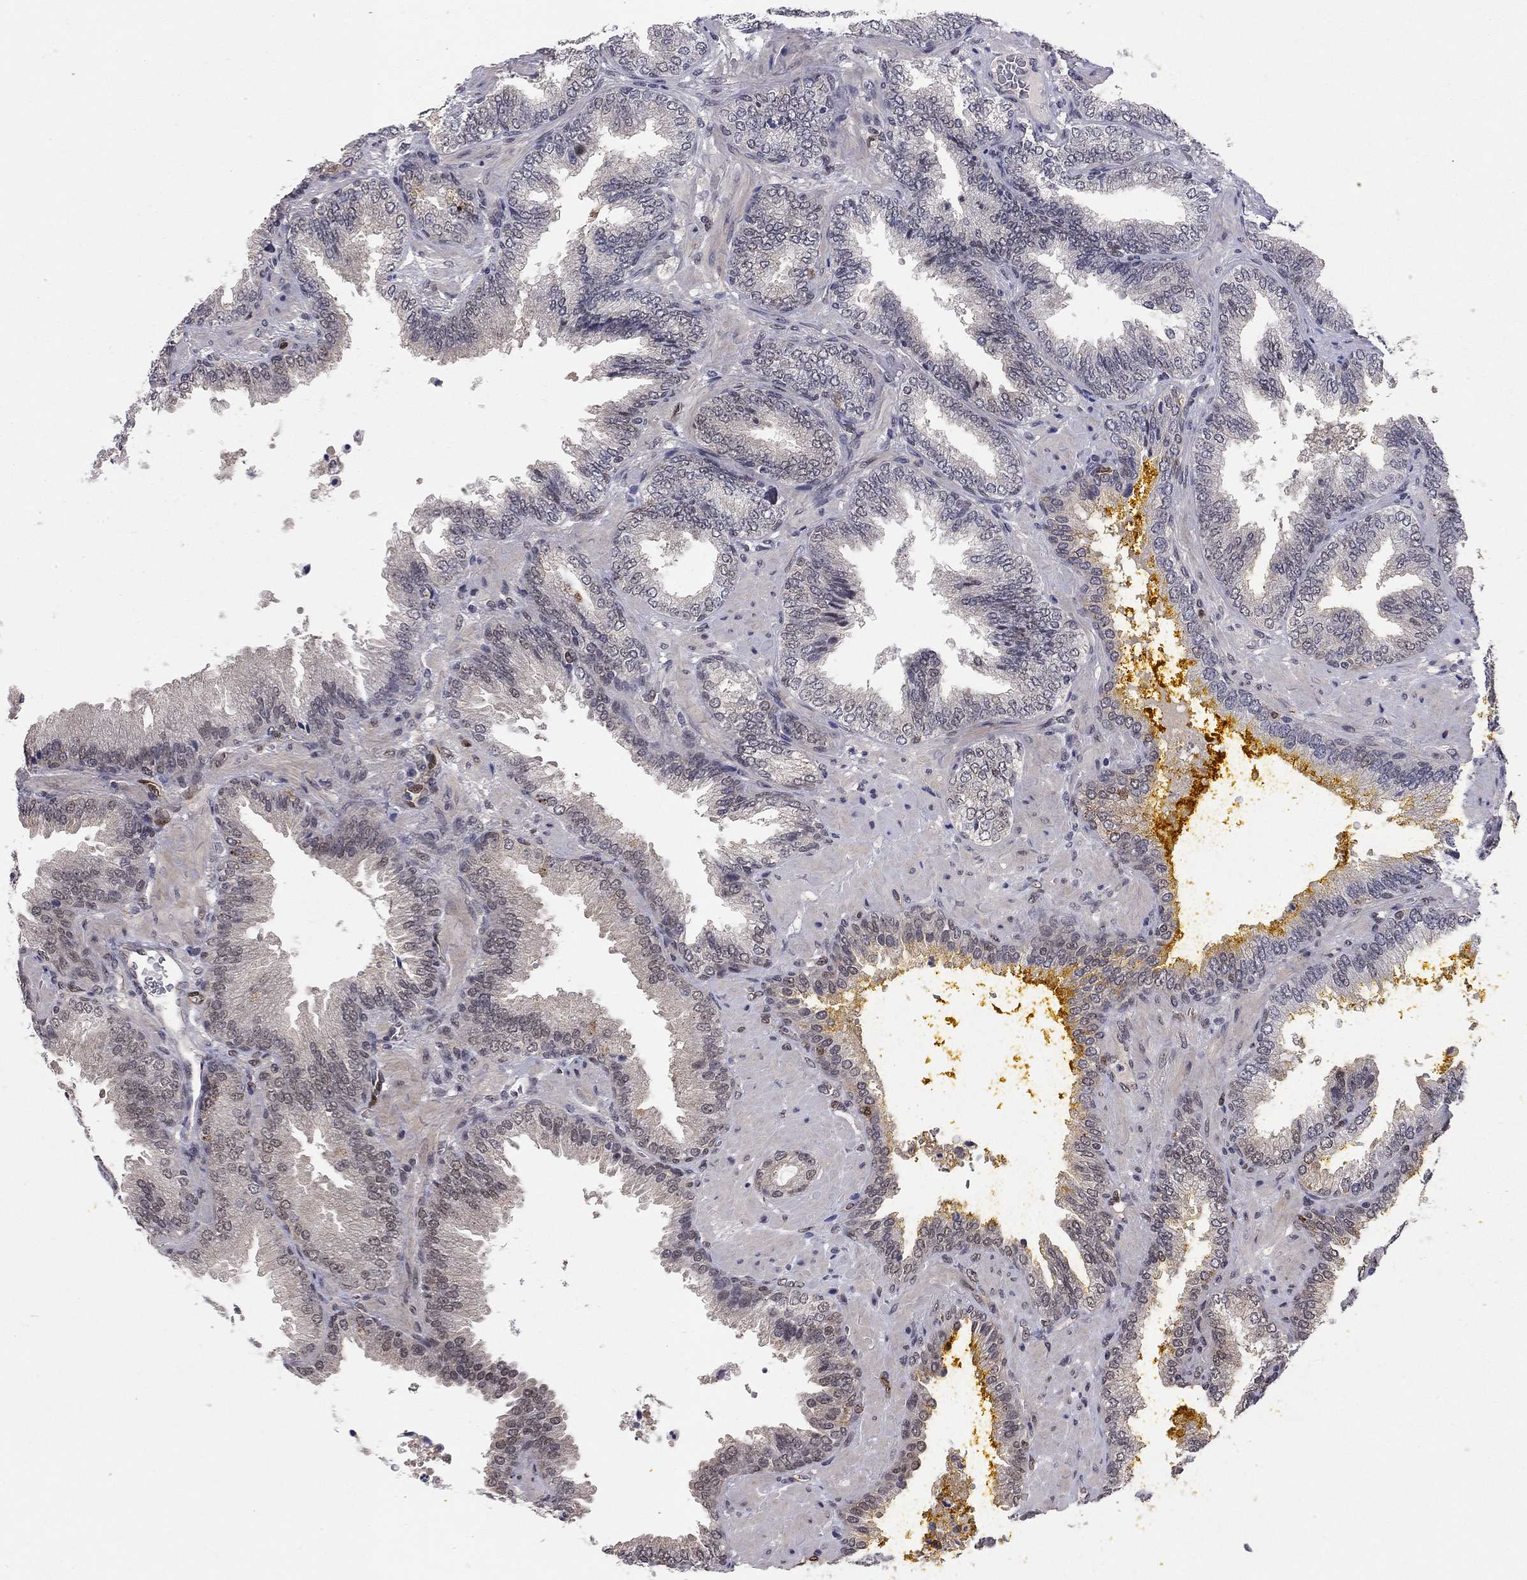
{"staining": {"intensity": "negative", "quantity": "none", "location": "none"}, "tissue": "prostate cancer", "cell_type": "Tumor cells", "image_type": "cancer", "snomed": [{"axis": "morphology", "description": "Adenocarcinoma, Low grade"}, {"axis": "topography", "description": "Prostate"}], "caption": "The histopathology image exhibits no staining of tumor cells in prostate low-grade adenocarcinoma. (DAB (3,3'-diaminobenzidine) IHC visualized using brightfield microscopy, high magnification).", "gene": "SAP30L", "patient": {"sex": "male", "age": 68}}